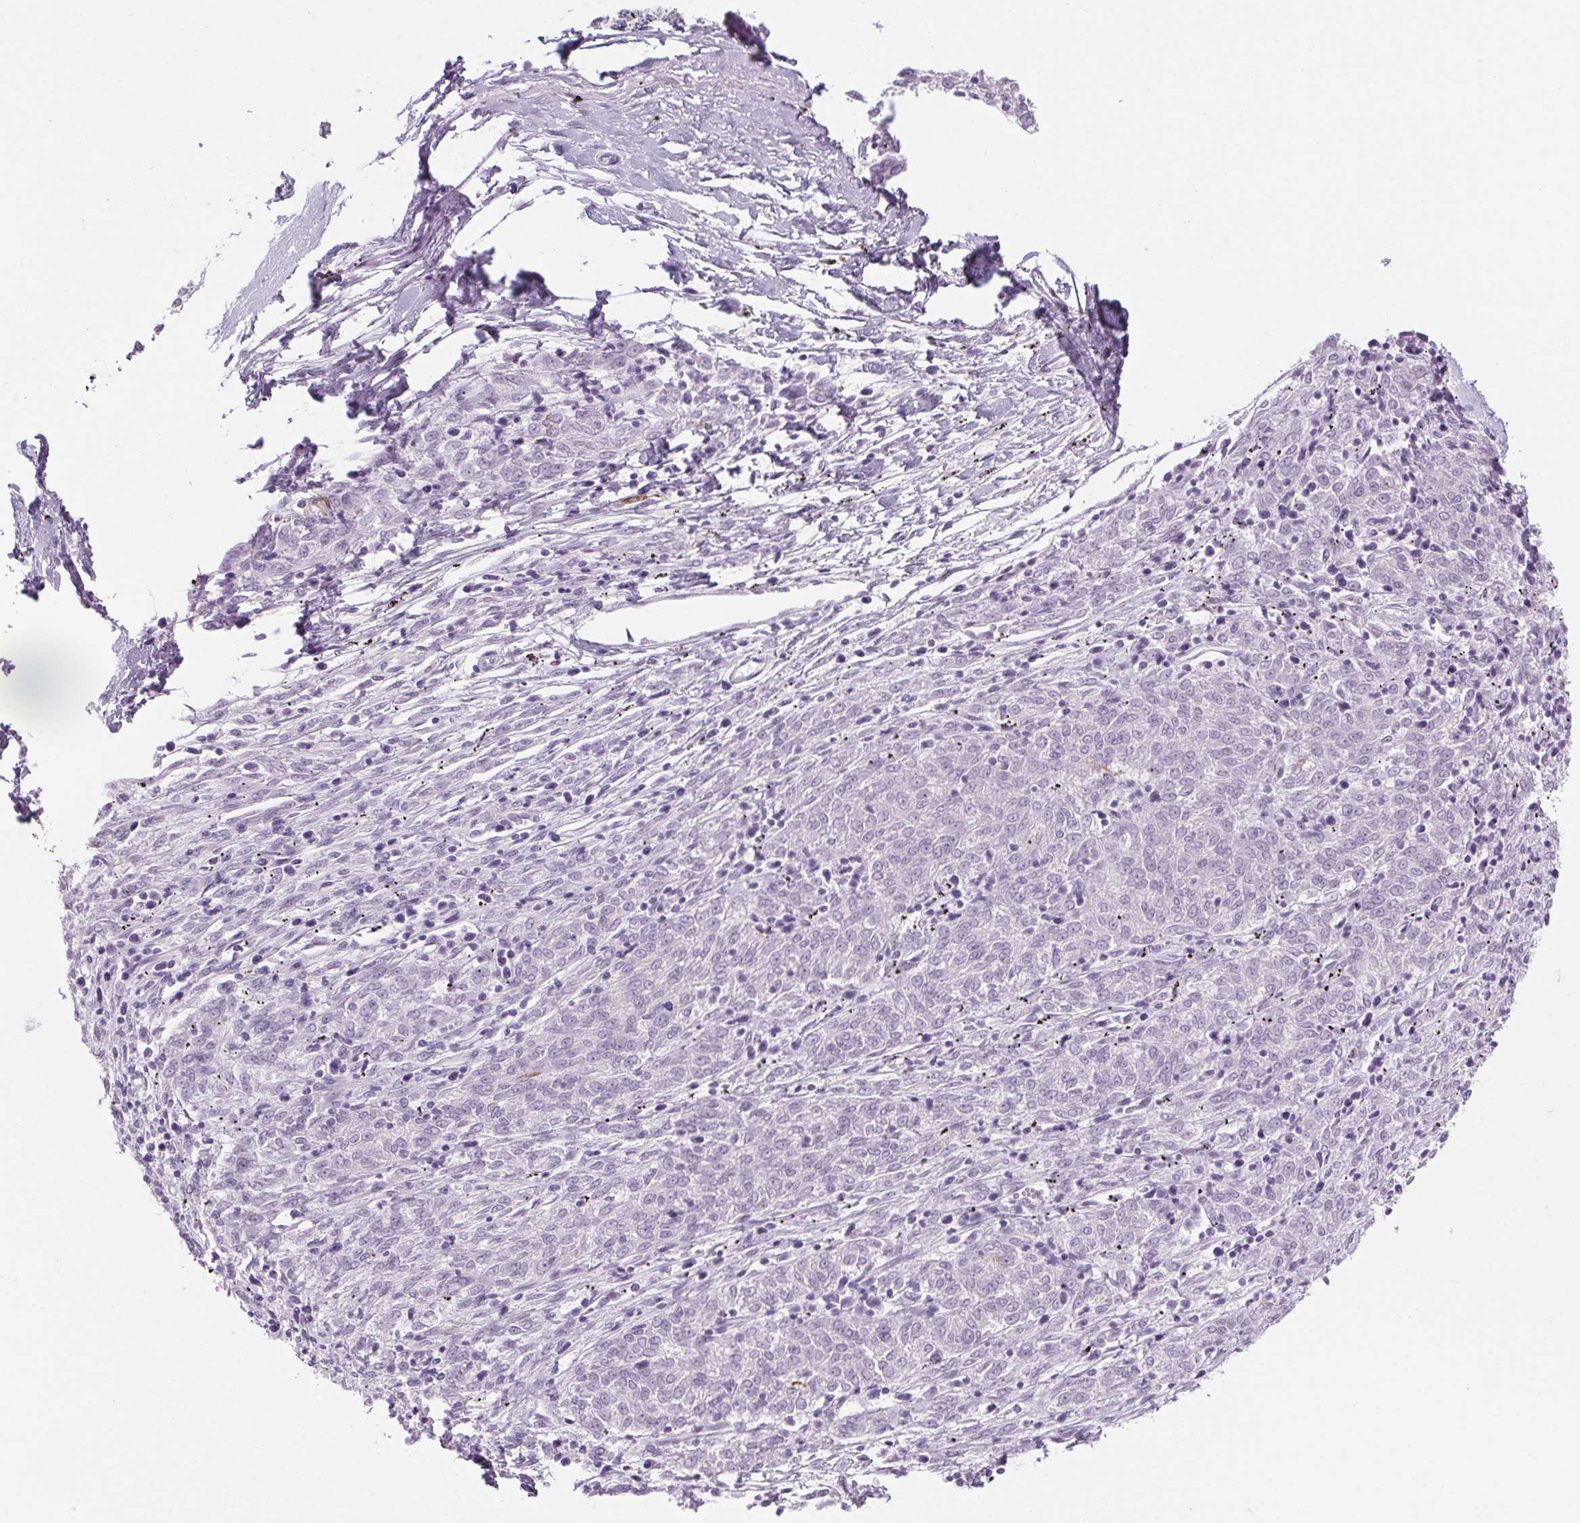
{"staining": {"intensity": "negative", "quantity": "none", "location": "none"}, "tissue": "melanoma", "cell_type": "Tumor cells", "image_type": "cancer", "snomed": [{"axis": "morphology", "description": "Malignant melanoma, NOS"}, {"axis": "topography", "description": "Skin"}], "caption": "Melanoma was stained to show a protein in brown. There is no significant staining in tumor cells.", "gene": "LRP2", "patient": {"sex": "female", "age": 72}}